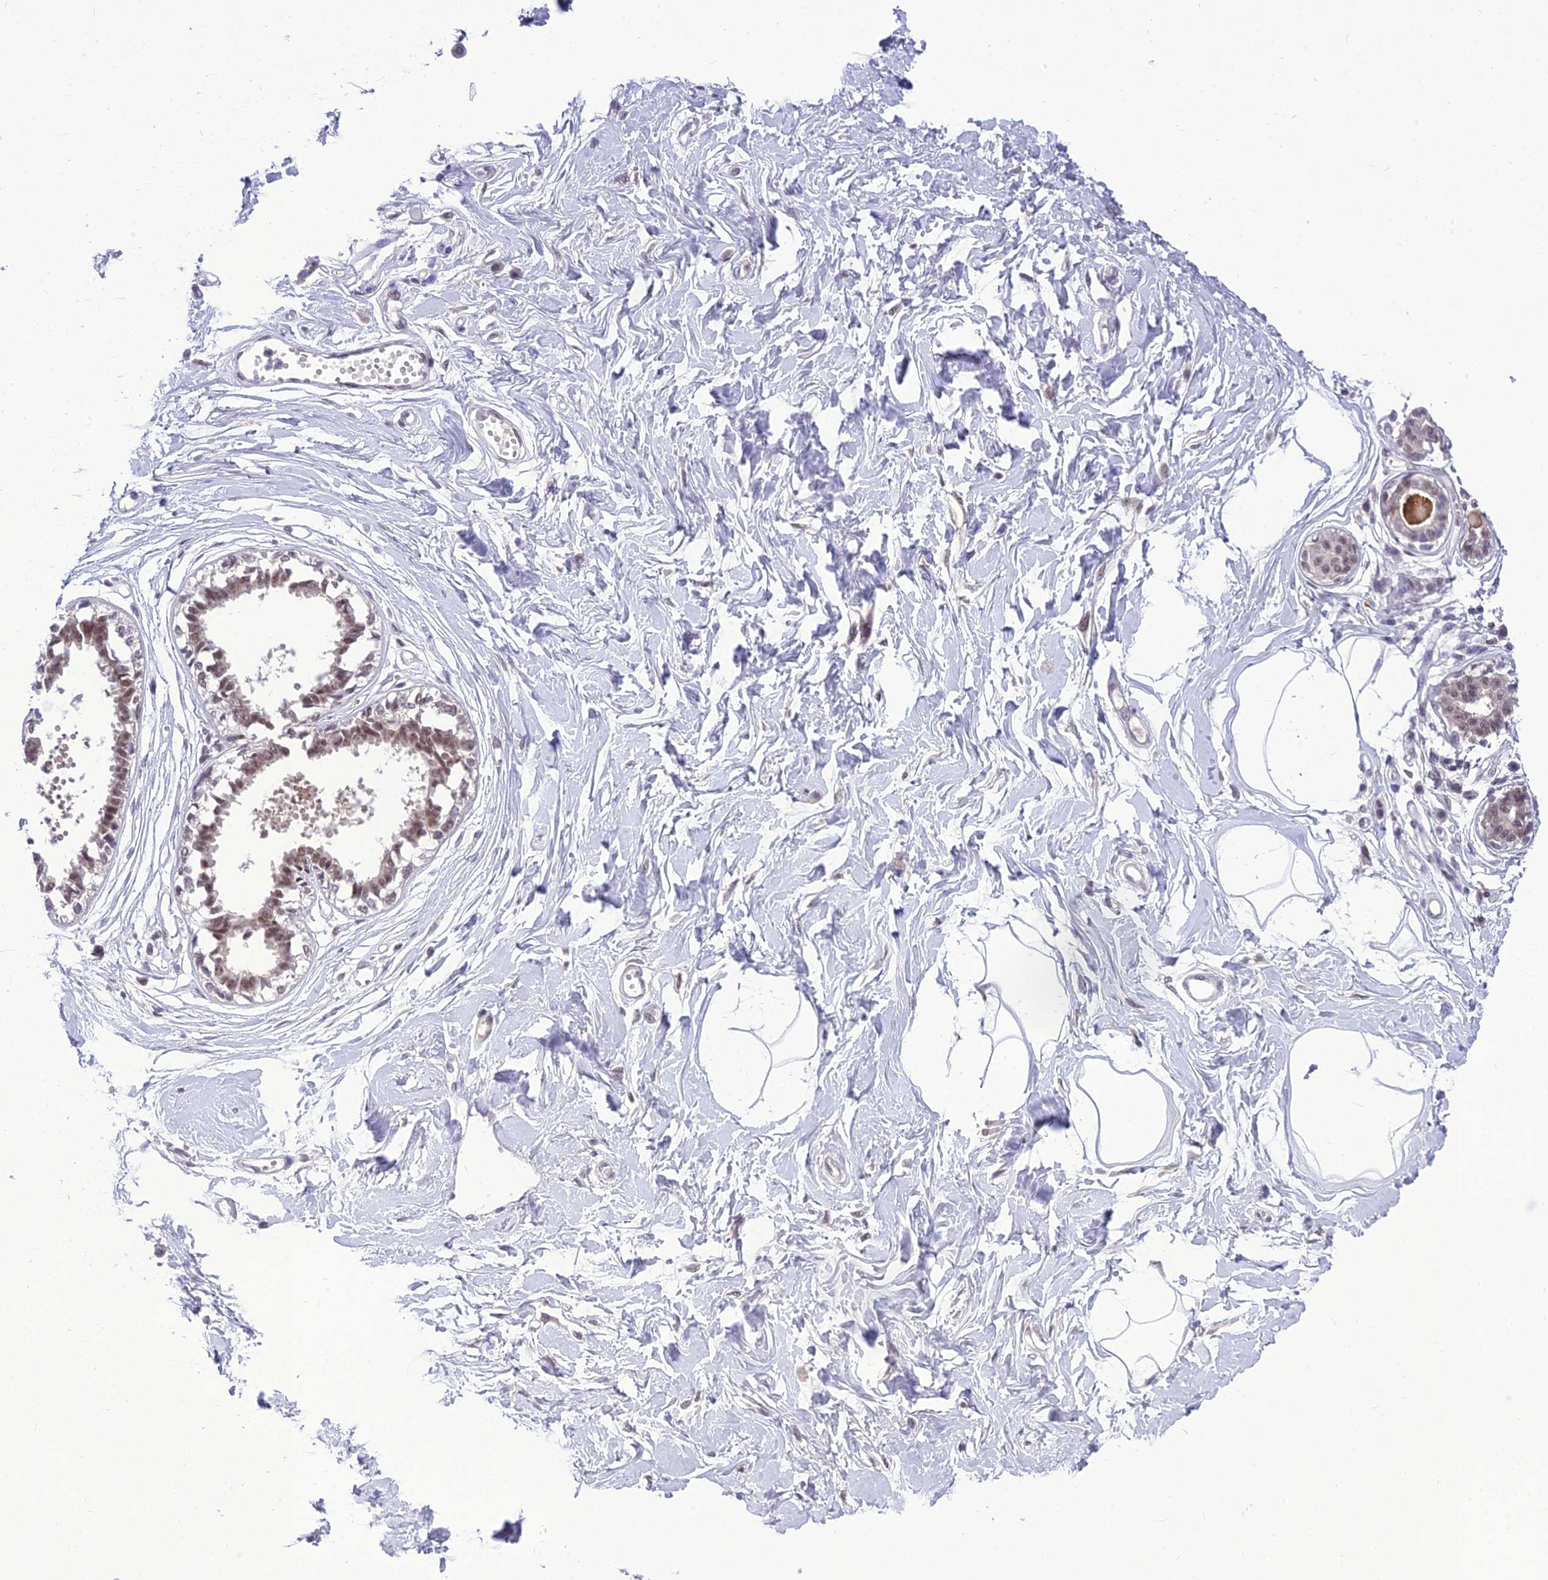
{"staining": {"intensity": "moderate", "quantity": ">75%", "location": "nuclear"}, "tissue": "breast", "cell_type": "Adipocytes", "image_type": "normal", "snomed": [{"axis": "morphology", "description": "Normal tissue, NOS"}, {"axis": "topography", "description": "Breast"}], "caption": "Immunohistochemistry (IHC) (DAB (3,3'-diaminobenzidine)) staining of benign breast displays moderate nuclear protein positivity in about >75% of adipocytes.", "gene": "SH3RF3", "patient": {"sex": "female", "age": 45}}